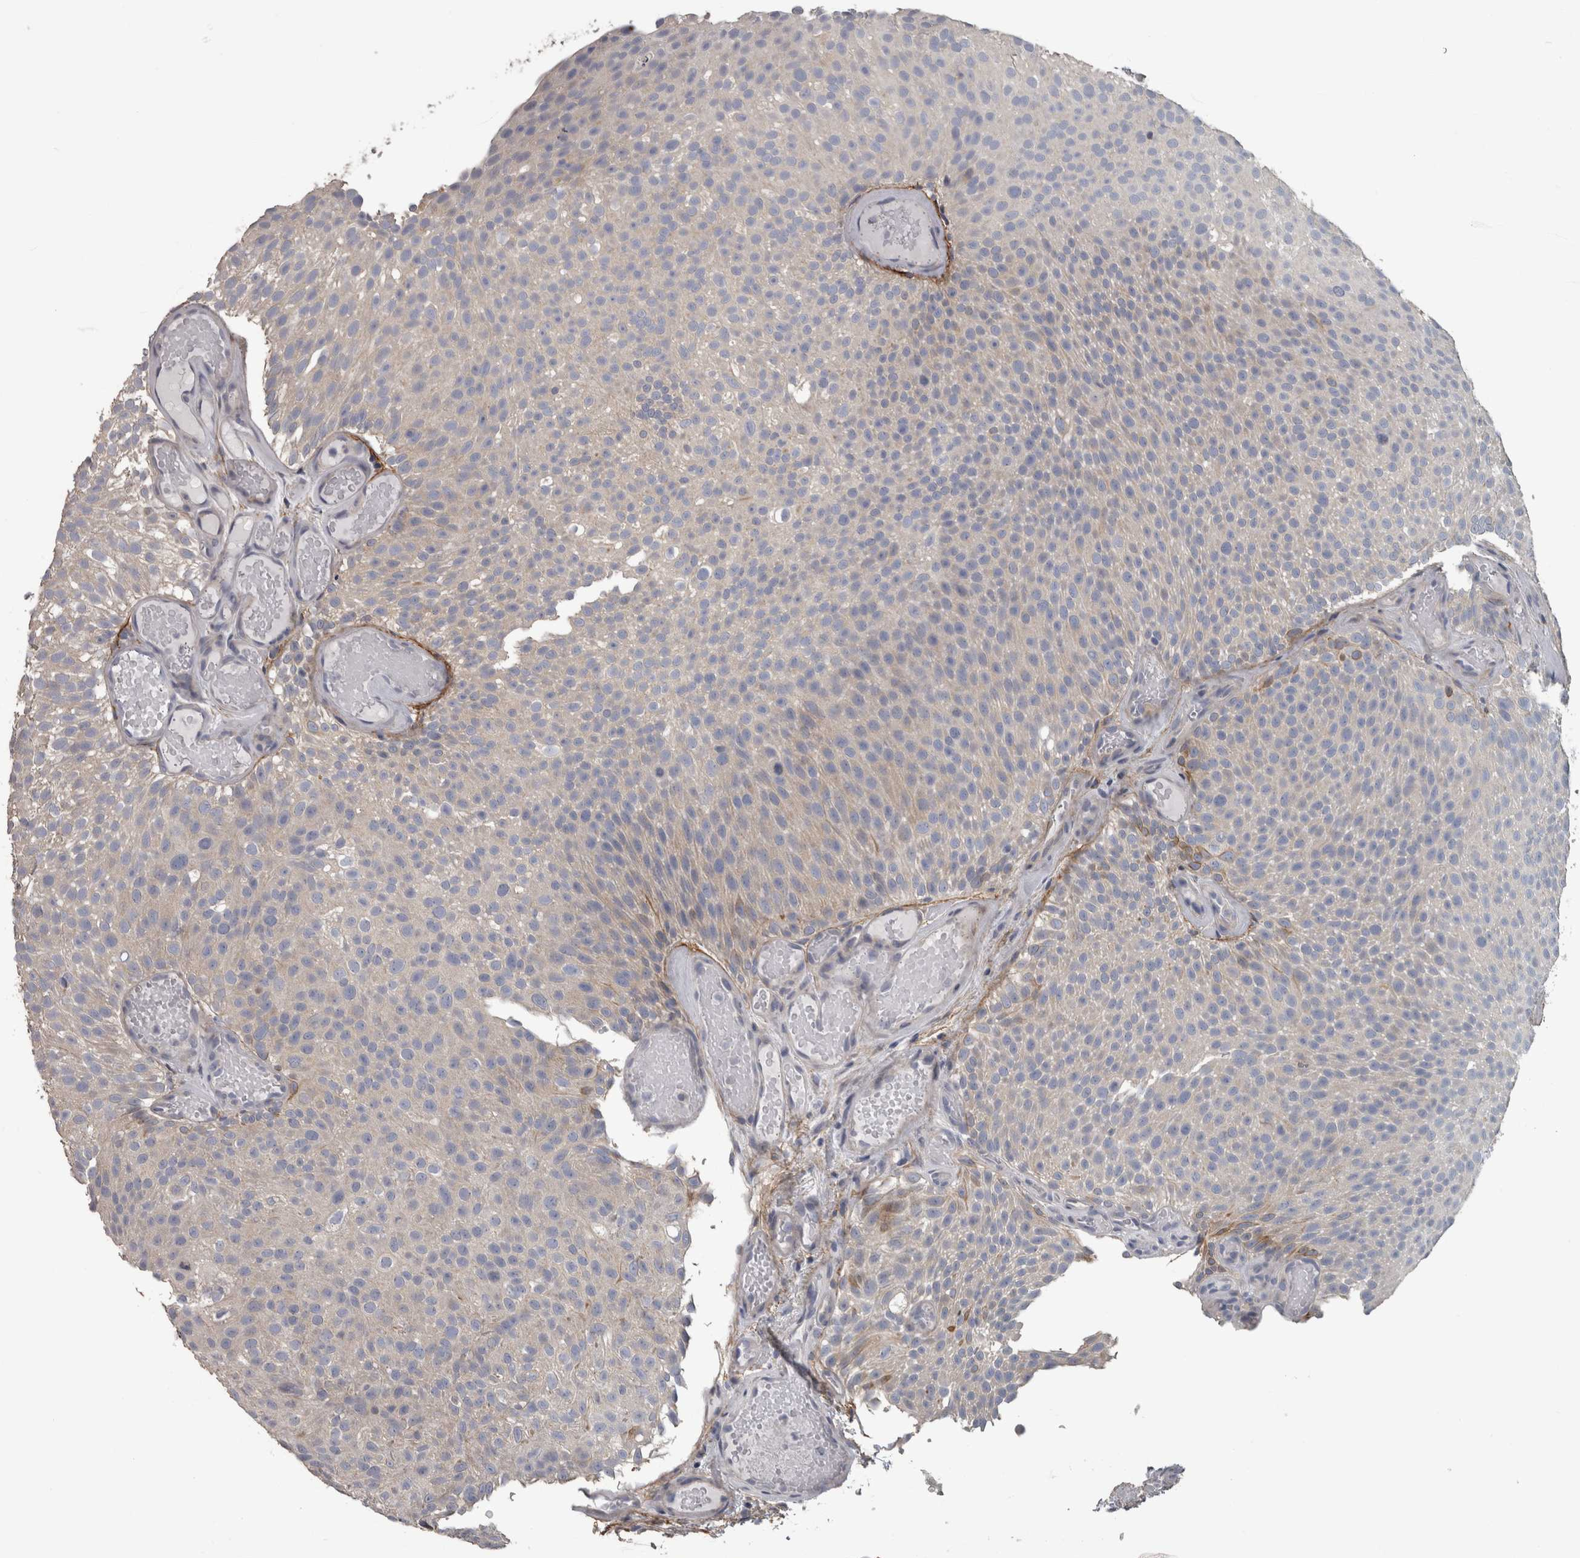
{"staining": {"intensity": "negative", "quantity": "none", "location": "none"}, "tissue": "urothelial cancer", "cell_type": "Tumor cells", "image_type": "cancer", "snomed": [{"axis": "morphology", "description": "Urothelial carcinoma, Low grade"}, {"axis": "topography", "description": "Urinary bladder"}], "caption": "This is an IHC photomicrograph of urothelial cancer. There is no positivity in tumor cells.", "gene": "EFEMP2", "patient": {"sex": "male", "age": 78}}